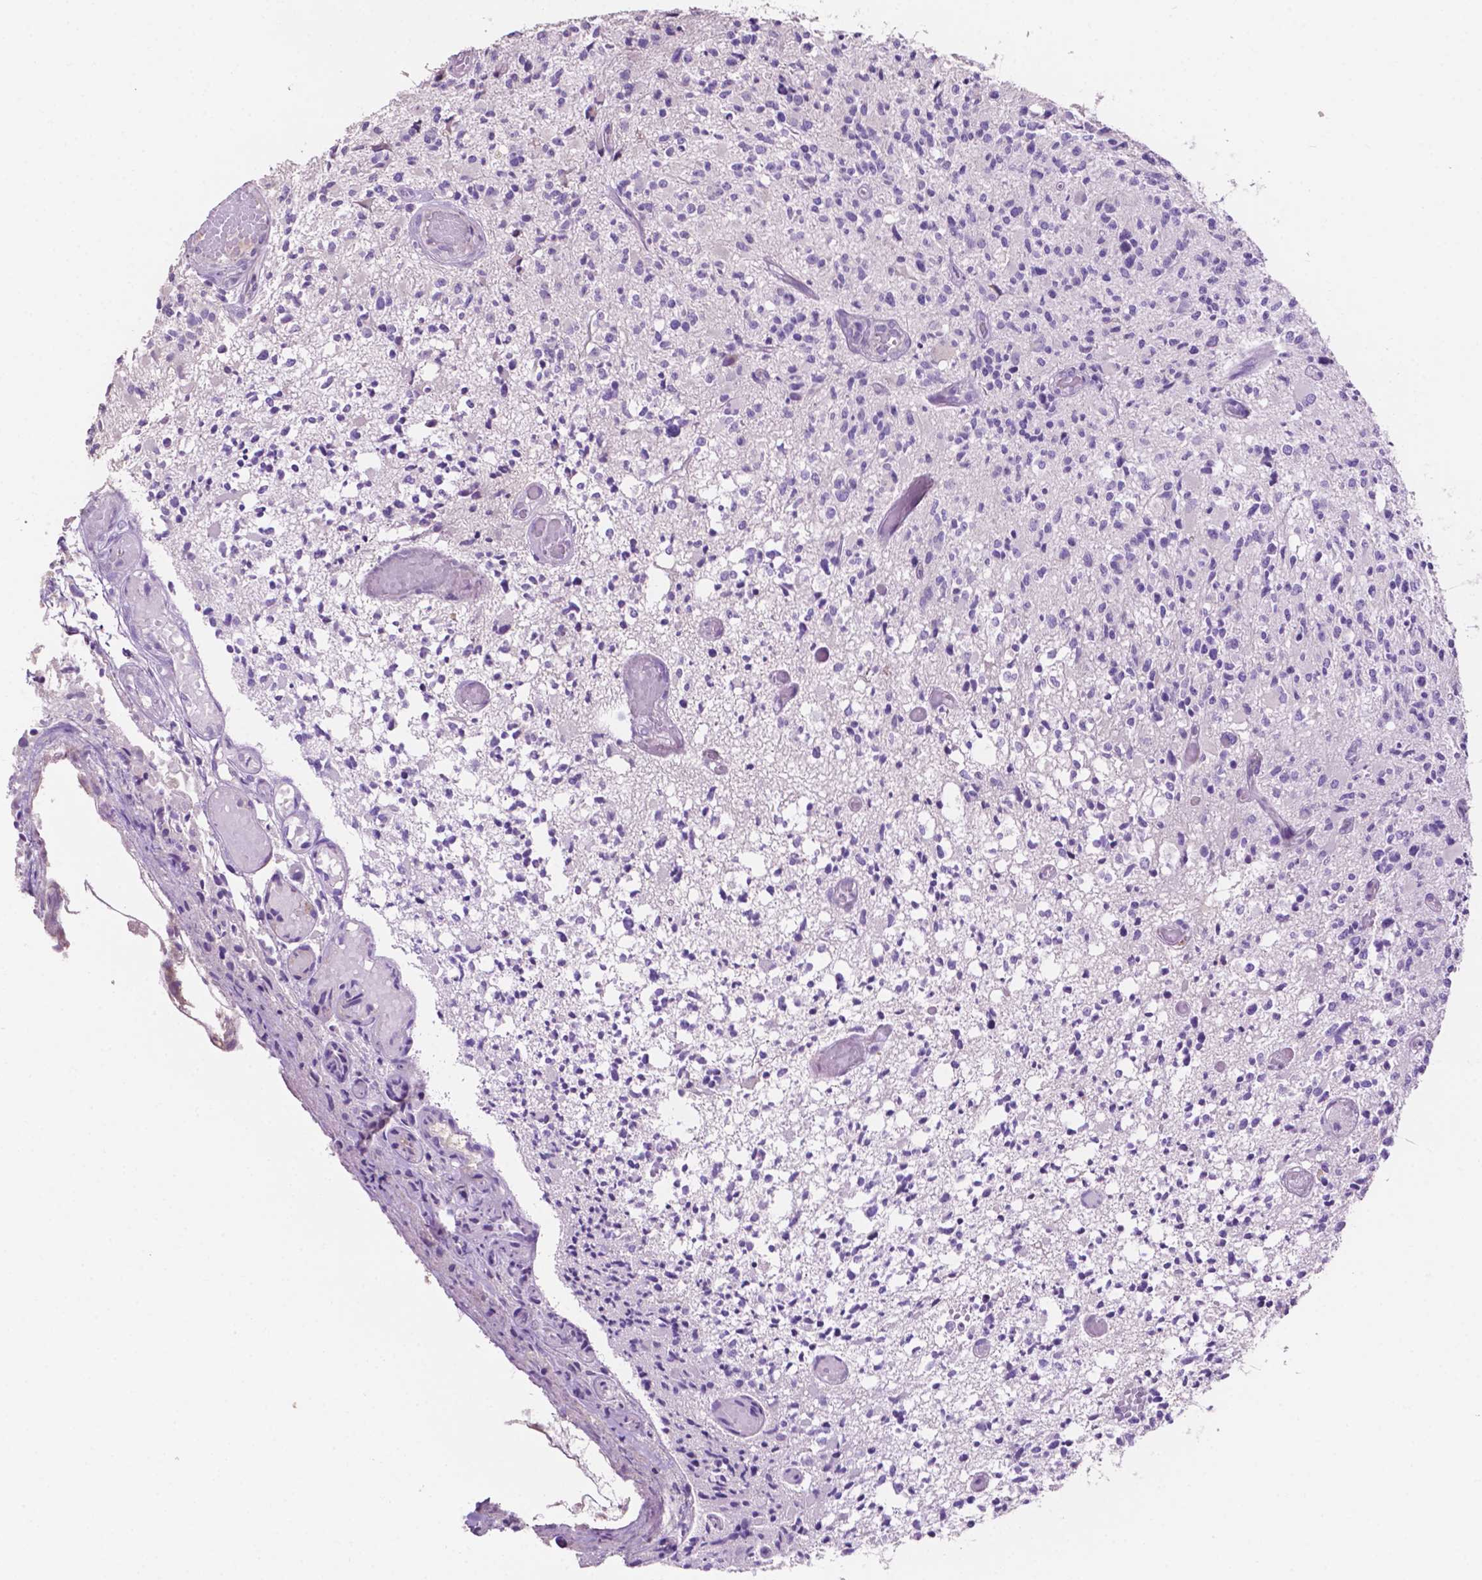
{"staining": {"intensity": "negative", "quantity": "none", "location": "none"}, "tissue": "glioma", "cell_type": "Tumor cells", "image_type": "cancer", "snomed": [{"axis": "morphology", "description": "Glioma, malignant, High grade"}, {"axis": "topography", "description": "Brain"}], "caption": "The photomicrograph reveals no staining of tumor cells in malignant glioma (high-grade).", "gene": "CLDN17", "patient": {"sex": "female", "age": 63}}